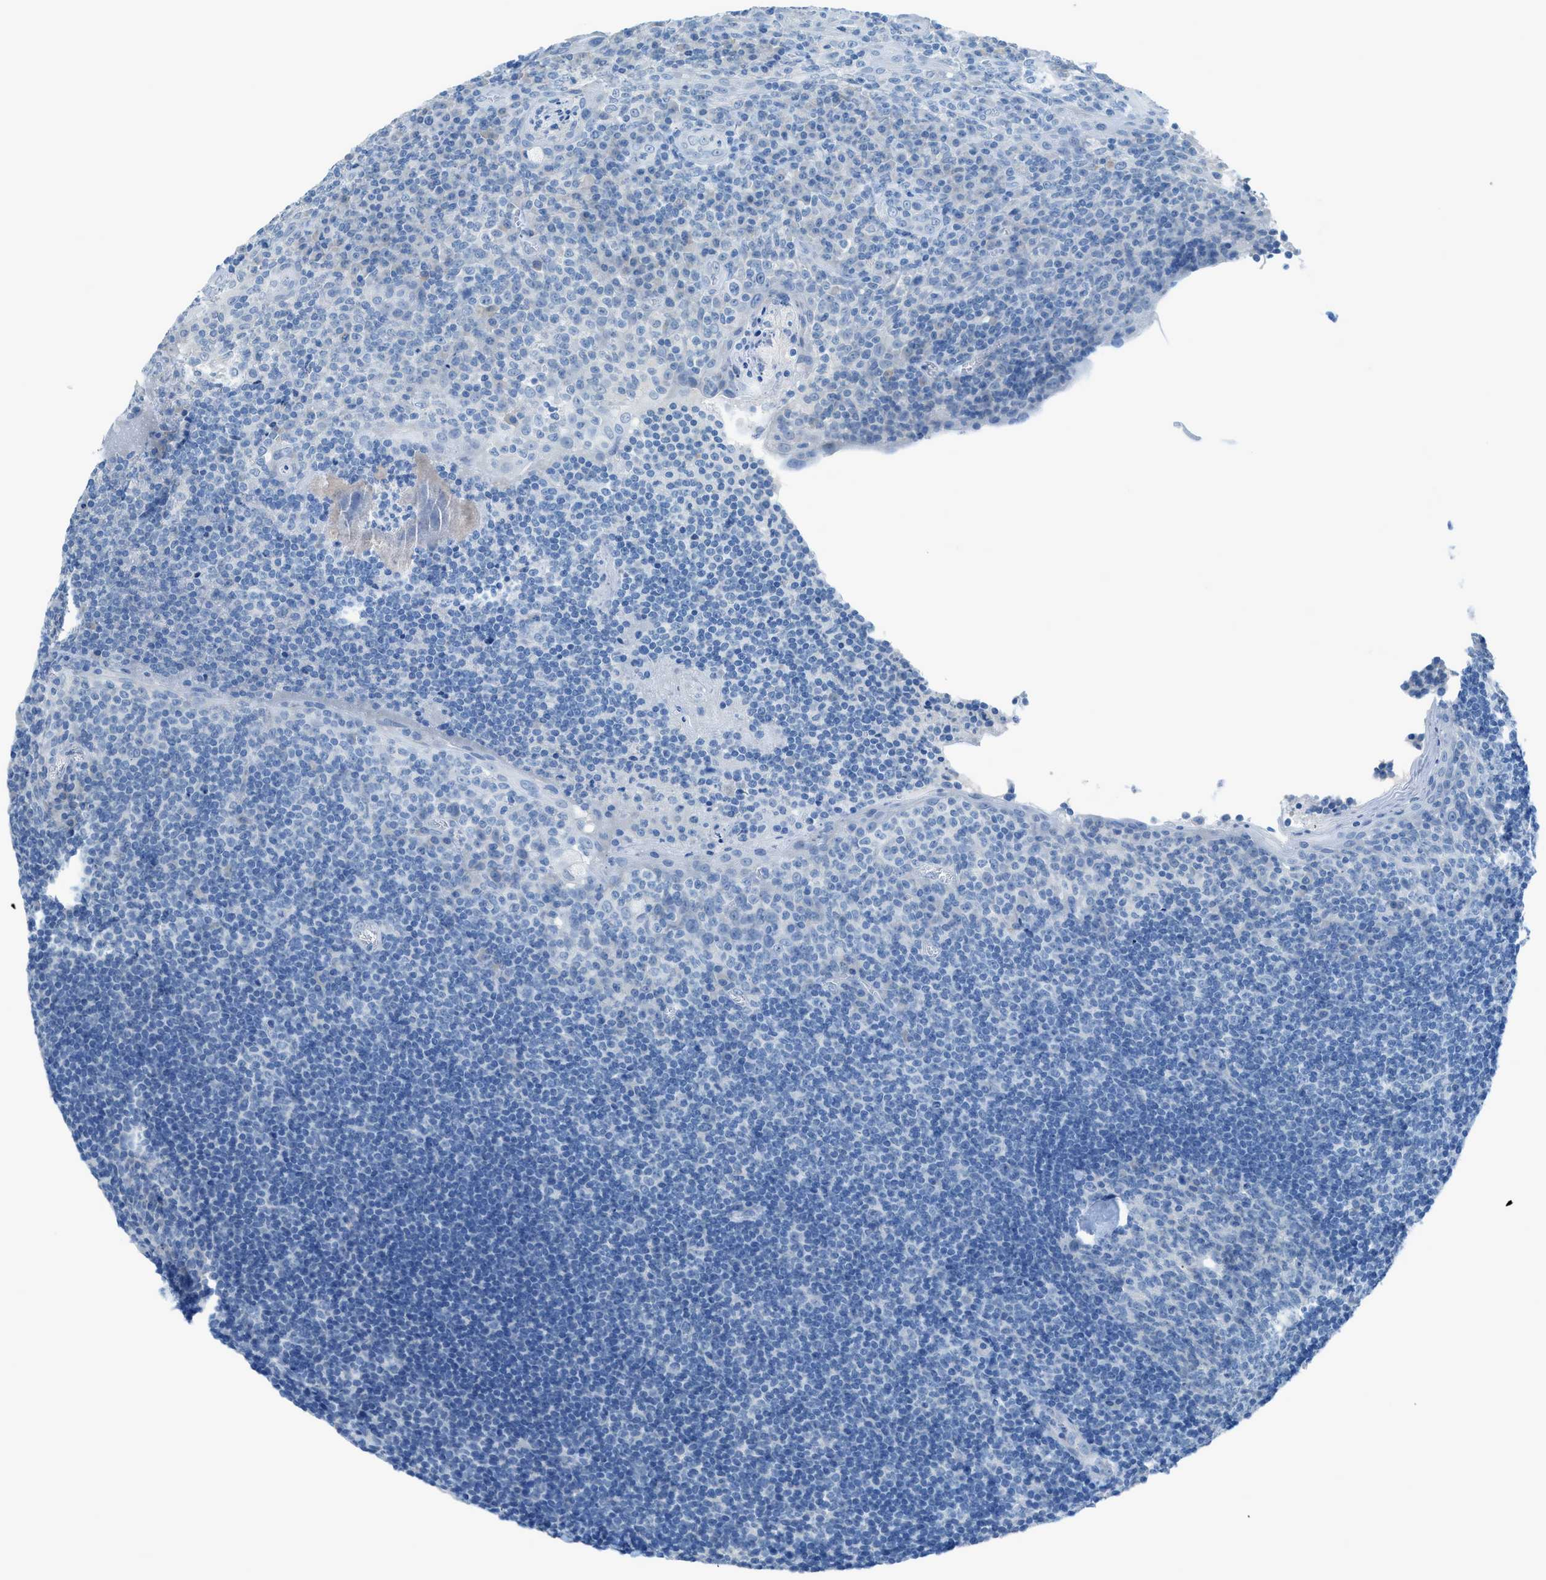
{"staining": {"intensity": "negative", "quantity": "none", "location": "none"}, "tissue": "tonsil", "cell_type": "Germinal center cells", "image_type": "normal", "snomed": [{"axis": "morphology", "description": "Normal tissue, NOS"}, {"axis": "topography", "description": "Tonsil"}], "caption": "Immunohistochemistry (IHC) histopathology image of benign tonsil: tonsil stained with DAB (3,3'-diaminobenzidine) reveals no significant protein staining in germinal center cells.", "gene": "ACAN", "patient": {"sex": "male", "age": 37}}